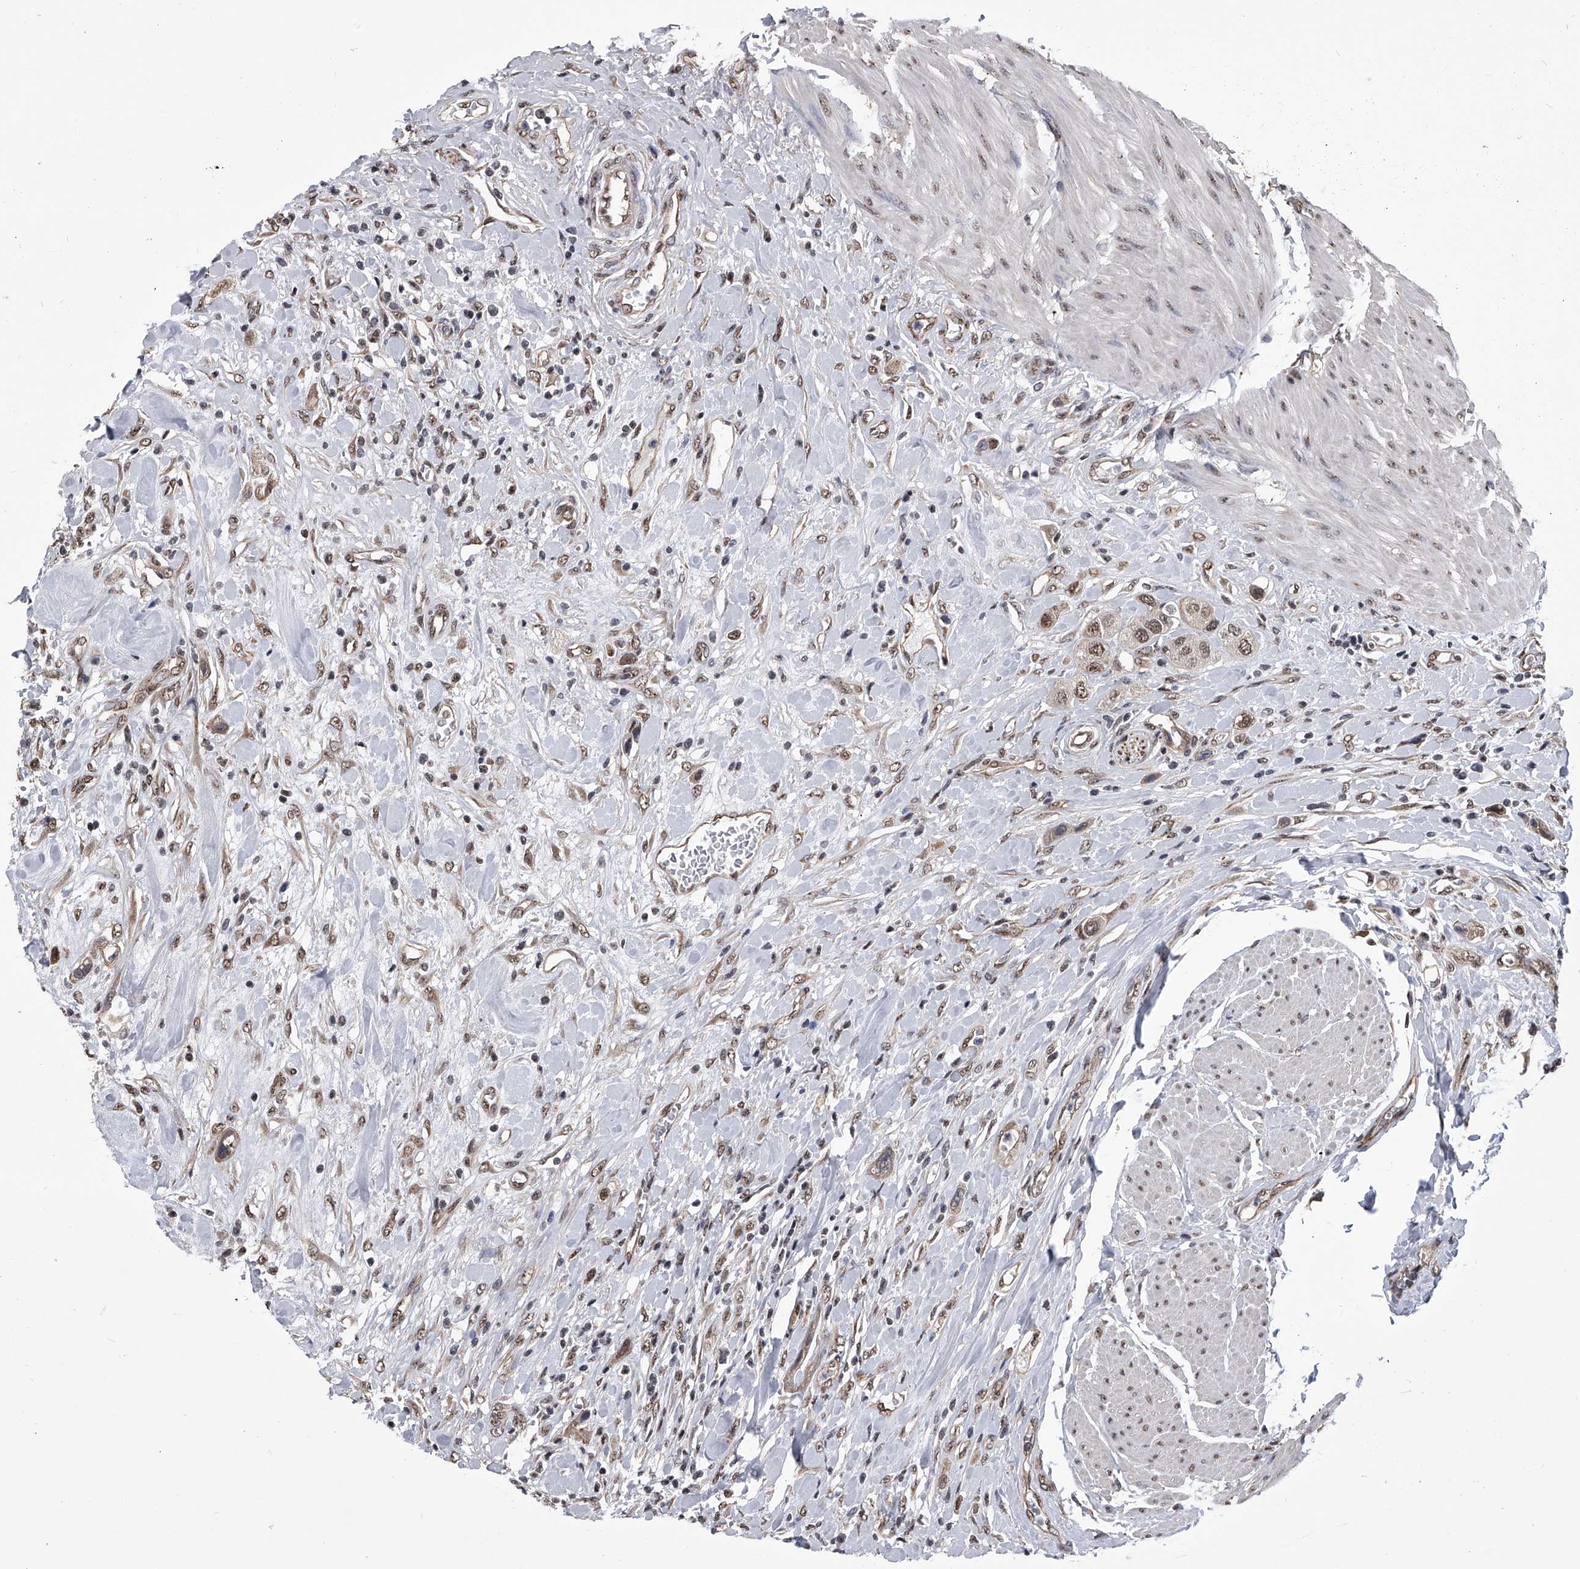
{"staining": {"intensity": "moderate", "quantity": ">75%", "location": "cytoplasmic/membranous,nuclear"}, "tissue": "urothelial cancer", "cell_type": "Tumor cells", "image_type": "cancer", "snomed": [{"axis": "morphology", "description": "Urothelial carcinoma, High grade"}, {"axis": "topography", "description": "Urinary bladder"}], "caption": "An immunohistochemistry micrograph of tumor tissue is shown. Protein staining in brown highlights moderate cytoplasmic/membranous and nuclear positivity in urothelial carcinoma (high-grade) within tumor cells. (Brightfield microscopy of DAB IHC at high magnification).", "gene": "ZNF76", "patient": {"sex": "male", "age": 50}}